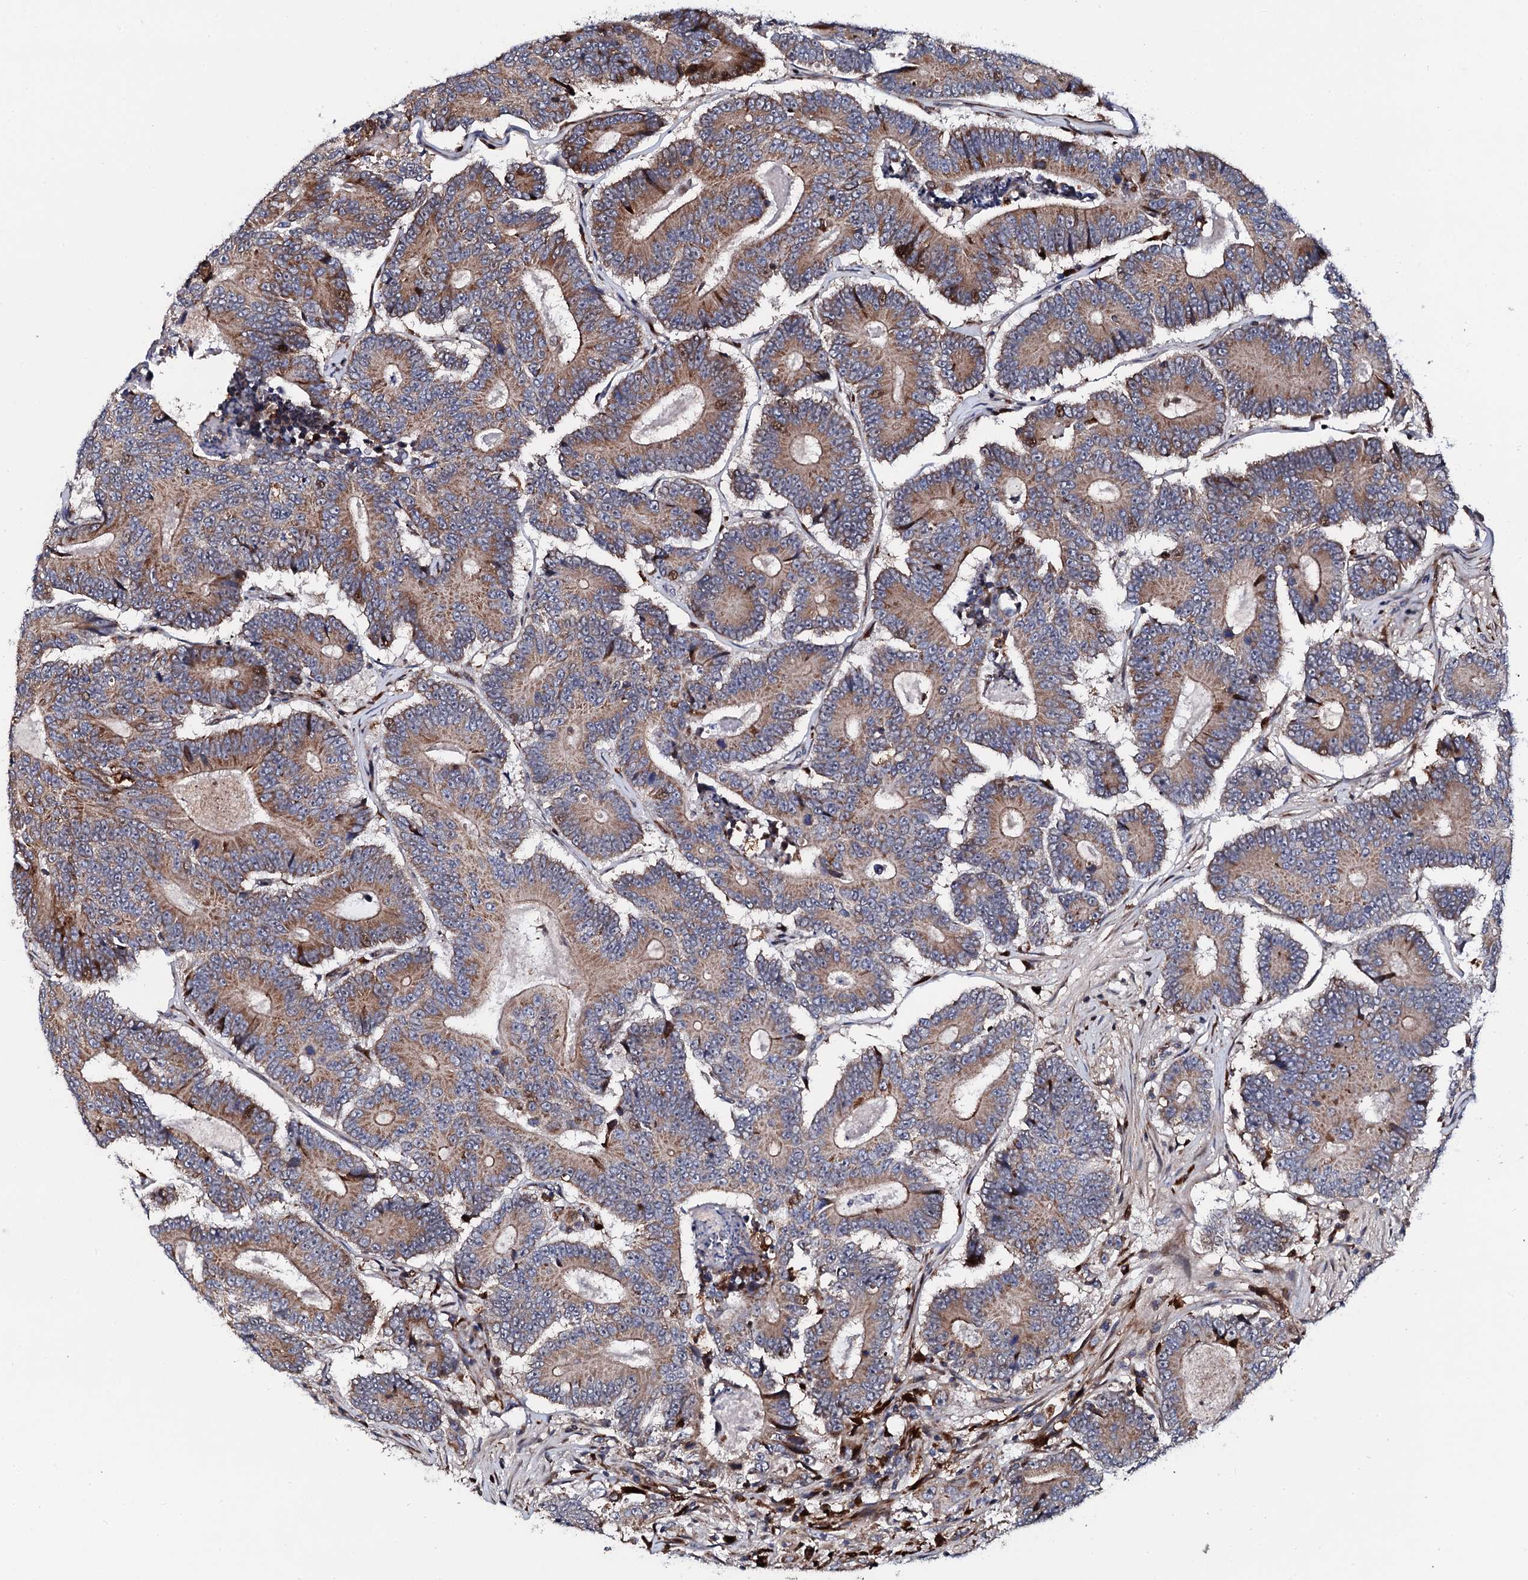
{"staining": {"intensity": "moderate", "quantity": ">75%", "location": "cytoplasmic/membranous"}, "tissue": "colorectal cancer", "cell_type": "Tumor cells", "image_type": "cancer", "snomed": [{"axis": "morphology", "description": "Adenocarcinoma, NOS"}, {"axis": "topography", "description": "Colon"}], "caption": "Immunohistochemical staining of human adenocarcinoma (colorectal) shows medium levels of moderate cytoplasmic/membranous staining in approximately >75% of tumor cells. The protein of interest is stained brown, and the nuclei are stained in blue (DAB IHC with brightfield microscopy, high magnification).", "gene": "TCIRG1", "patient": {"sex": "male", "age": 83}}